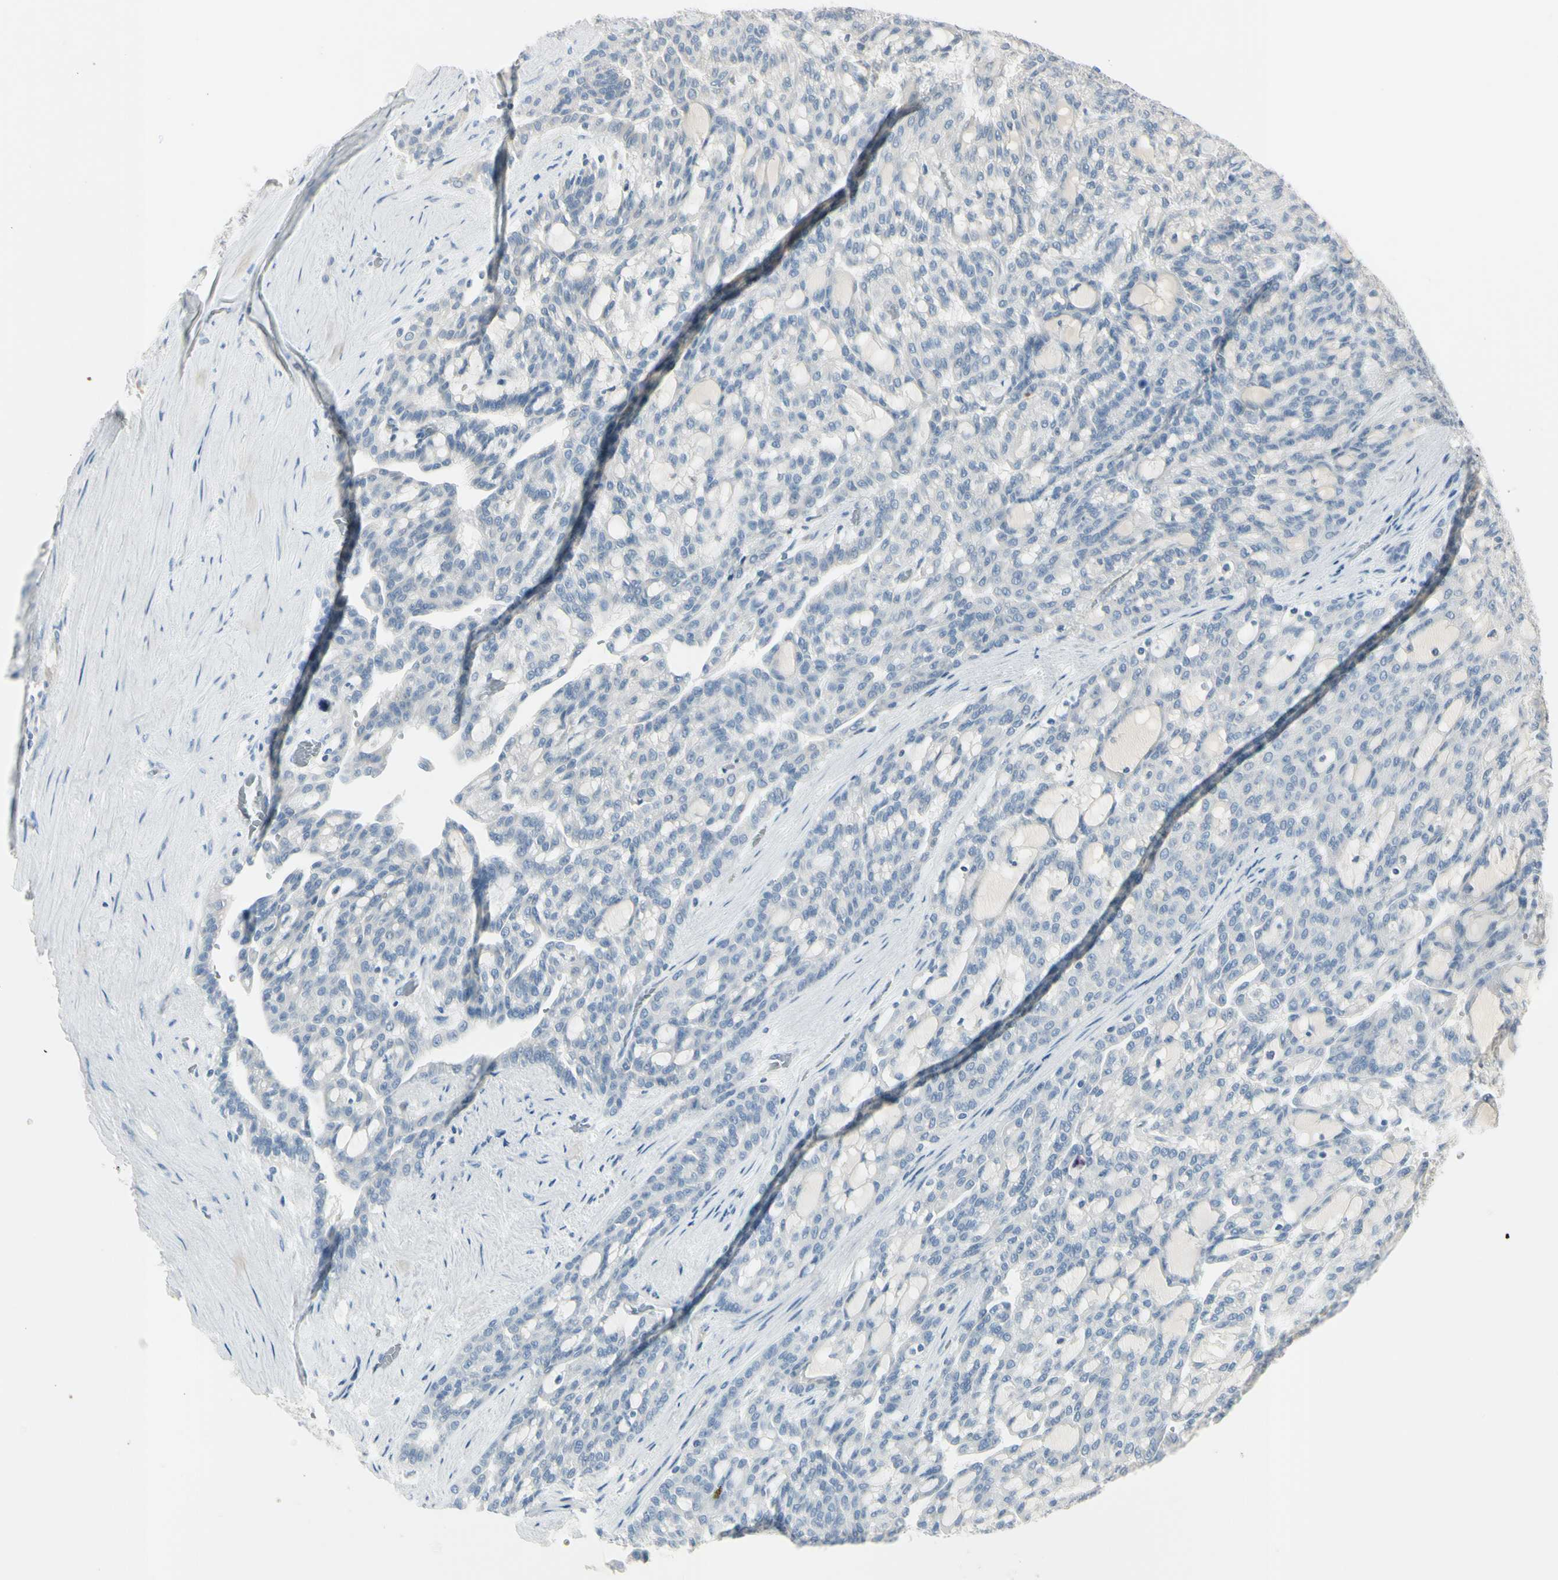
{"staining": {"intensity": "negative", "quantity": "none", "location": "none"}, "tissue": "renal cancer", "cell_type": "Tumor cells", "image_type": "cancer", "snomed": [{"axis": "morphology", "description": "Adenocarcinoma, NOS"}, {"axis": "topography", "description": "Kidney"}], "caption": "Immunohistochemistry micrograph of human renal adenocarcinoma stained for a protein (brown), which reveals no staining in tumor cells.", "gene": "AATK", "patient": {"sex": "male", "age": 63}}